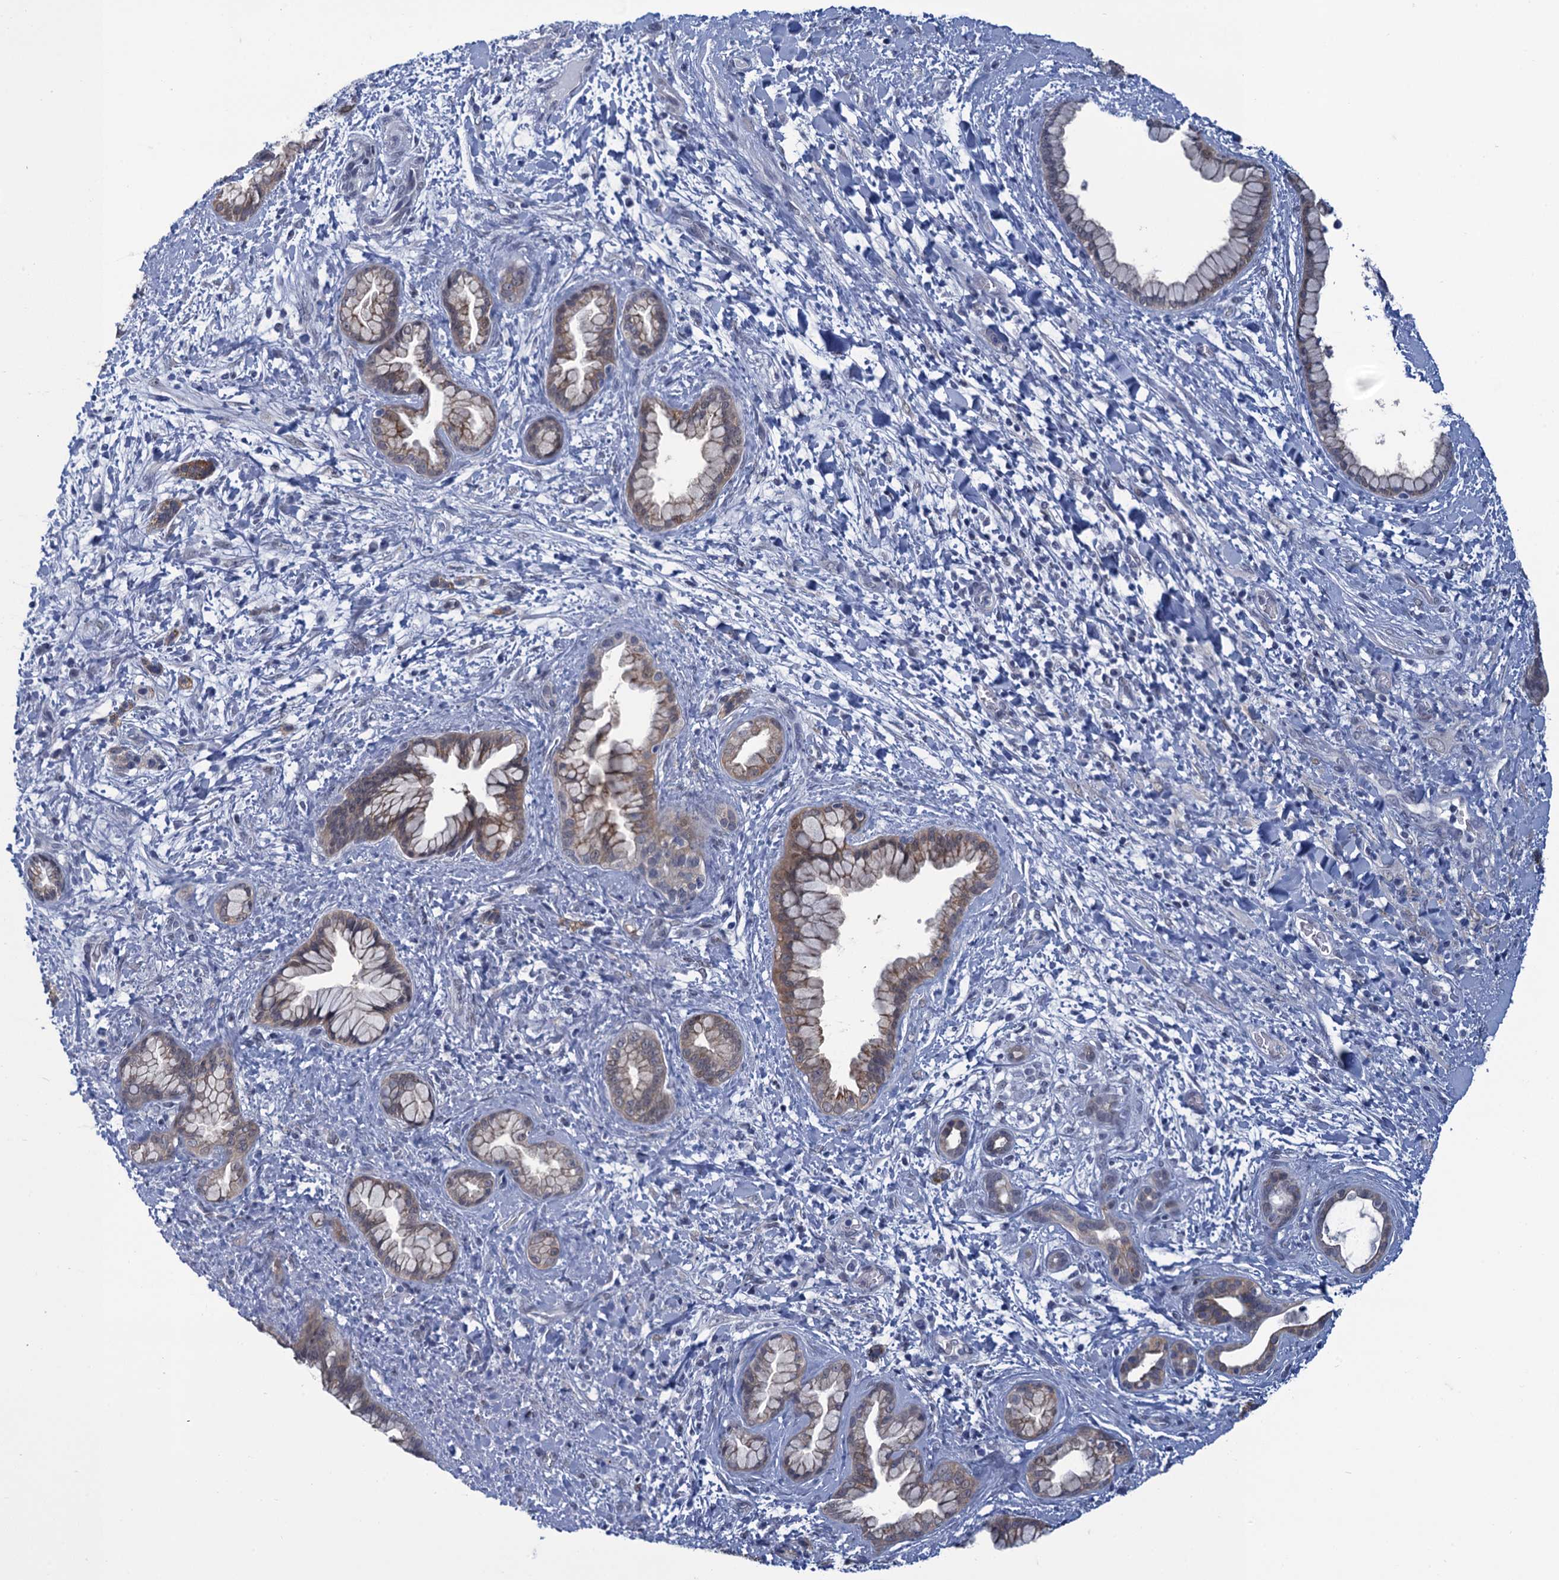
{"staining": {"intensity": "weak", "quantity": "25%-75%", "location": "cytoplasmic/membranous"}, "tissue": "pancreatic cancer", "cell_type": "Tumor cells", "image_type": "cancer", "snomed": [{"axis": "morphology", "description": "Adenocarcinoma, NOS"}, {"axis": "topography", "description": "Pancreas"}], "caption": "IHC of pancreatic adenocarcinoma exhibits low levels of weak cytoplasmic/membranous expression in approximately 25%-75% of tumor cells.", "gene": "GINS3", "patient": {"sex": "female", "age": 78}}